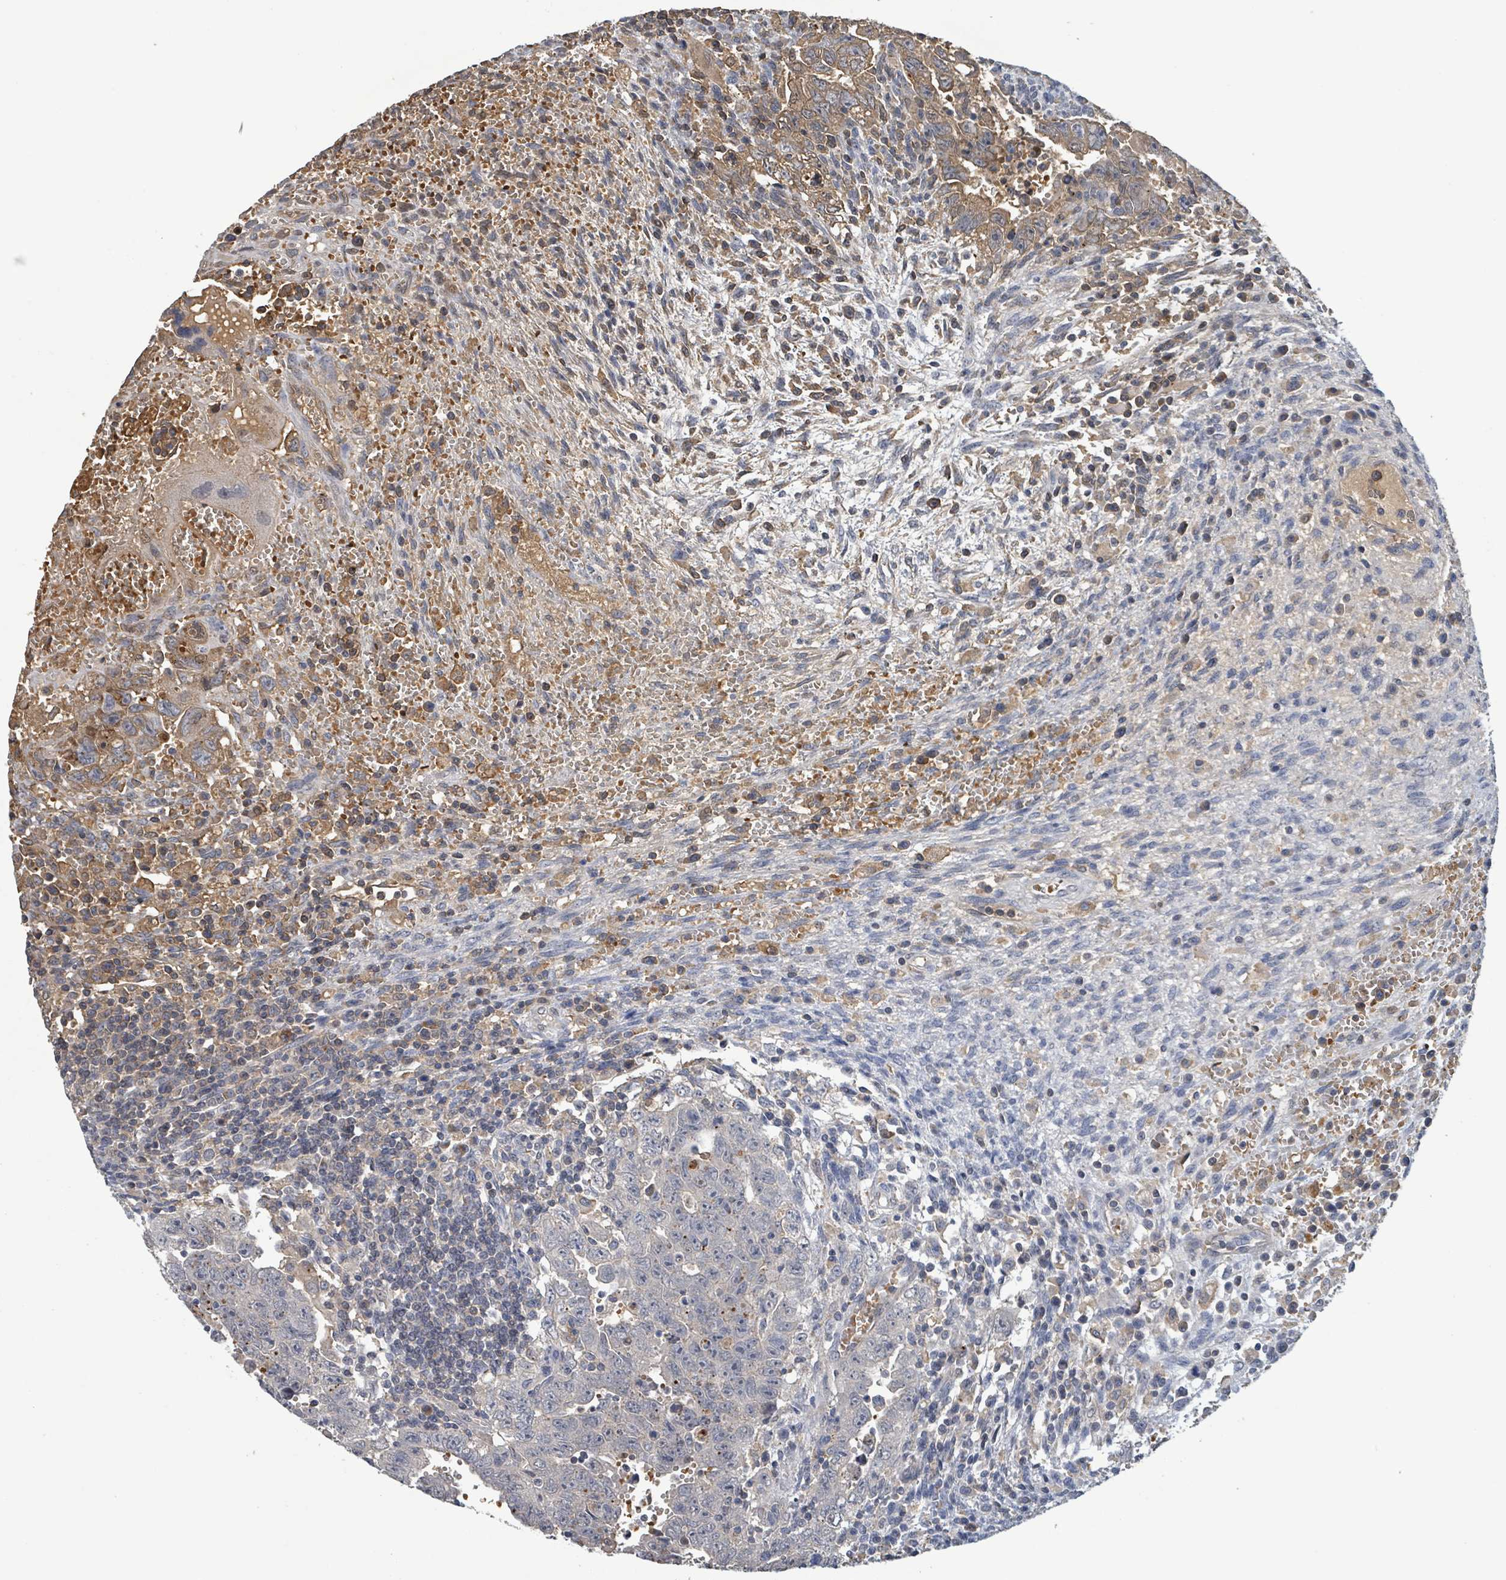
{"staining": {"intensity": "moderate", "quantity": "<25%", "location": "cytoplasmic/membranous"}, "tissue": "testis cancer", "cell_type": "Tumor cells", "image_type": "cancer", "snomed": [{"axis": "morphology", "description": "Carcinoma, Embryonal, NOS"}, {"axis": "topography", "description": "Testis"}], "caption": "Brown immunohistochemical staining in testis cancer (embryonal carcinoma) exhibits moderate cytoplasmic/membranous positivity in approximately <25% of tumor cells. Nuclei are stained in blue.", "gene": "SEBOX", "patient": {"sex": "male", "age": 28}}